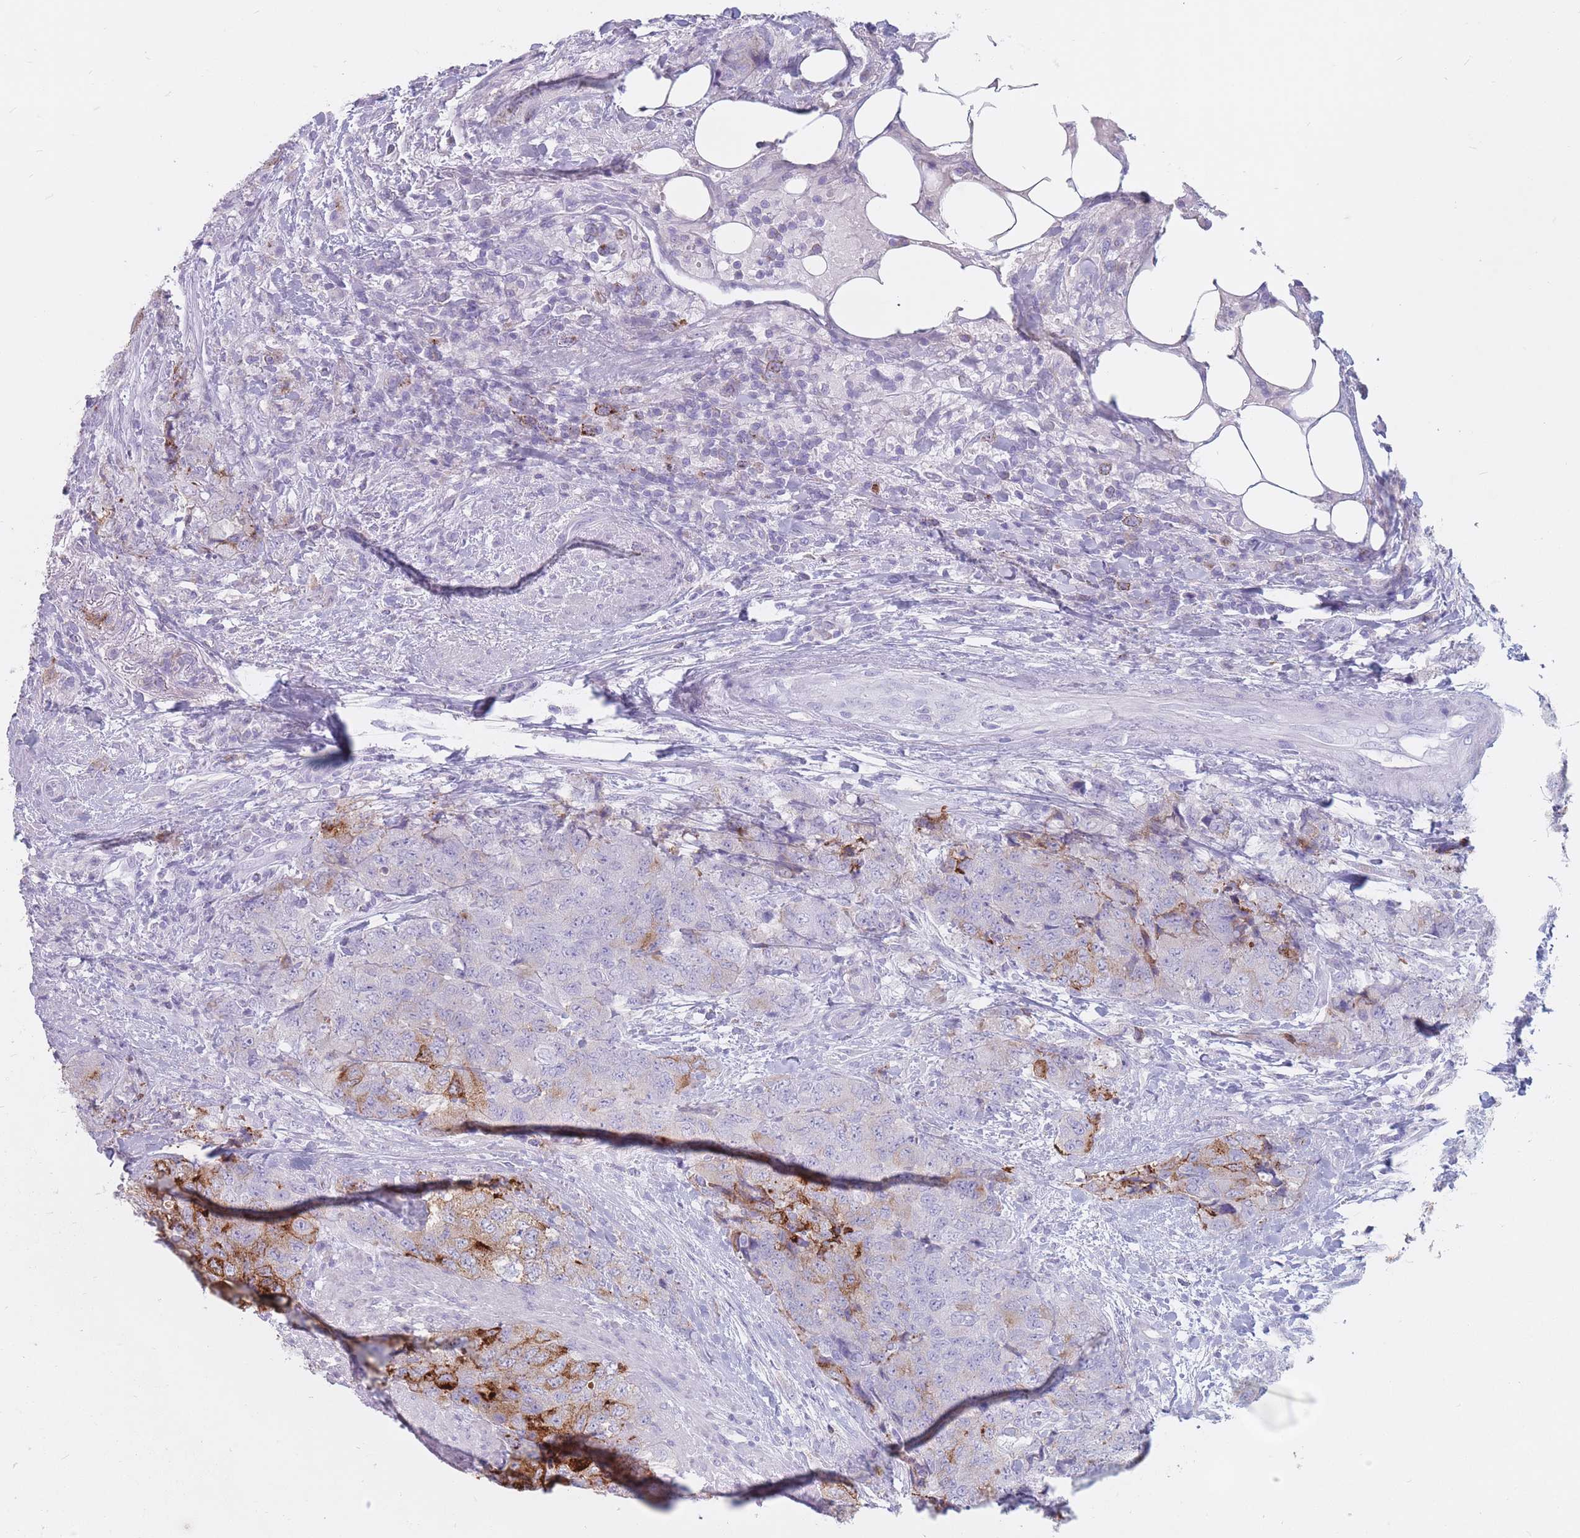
{"staining": {"intensity": "moderate", "quantity": "<25%", "location": "cytoplasmic/membranous"}, "tissue": "urothelial cancer", "cell_type": "Tumor cells", "image_type": "cancer", "snomed": [{"axis": "morphology", "description": "Urothelial carcinoma, High grade"}, {"axis": "topography", "description": "Urinary bladder"}], "caption": "Immunohistochemistry (IHC) of human high-grade urothelial carcinoma shows low levels of moderate cytoplasmic/membranous staining in approximately <25% of tumor cells.", "gene": "ST3GAL5", "patient": {"sex": "female", "age": 78}}